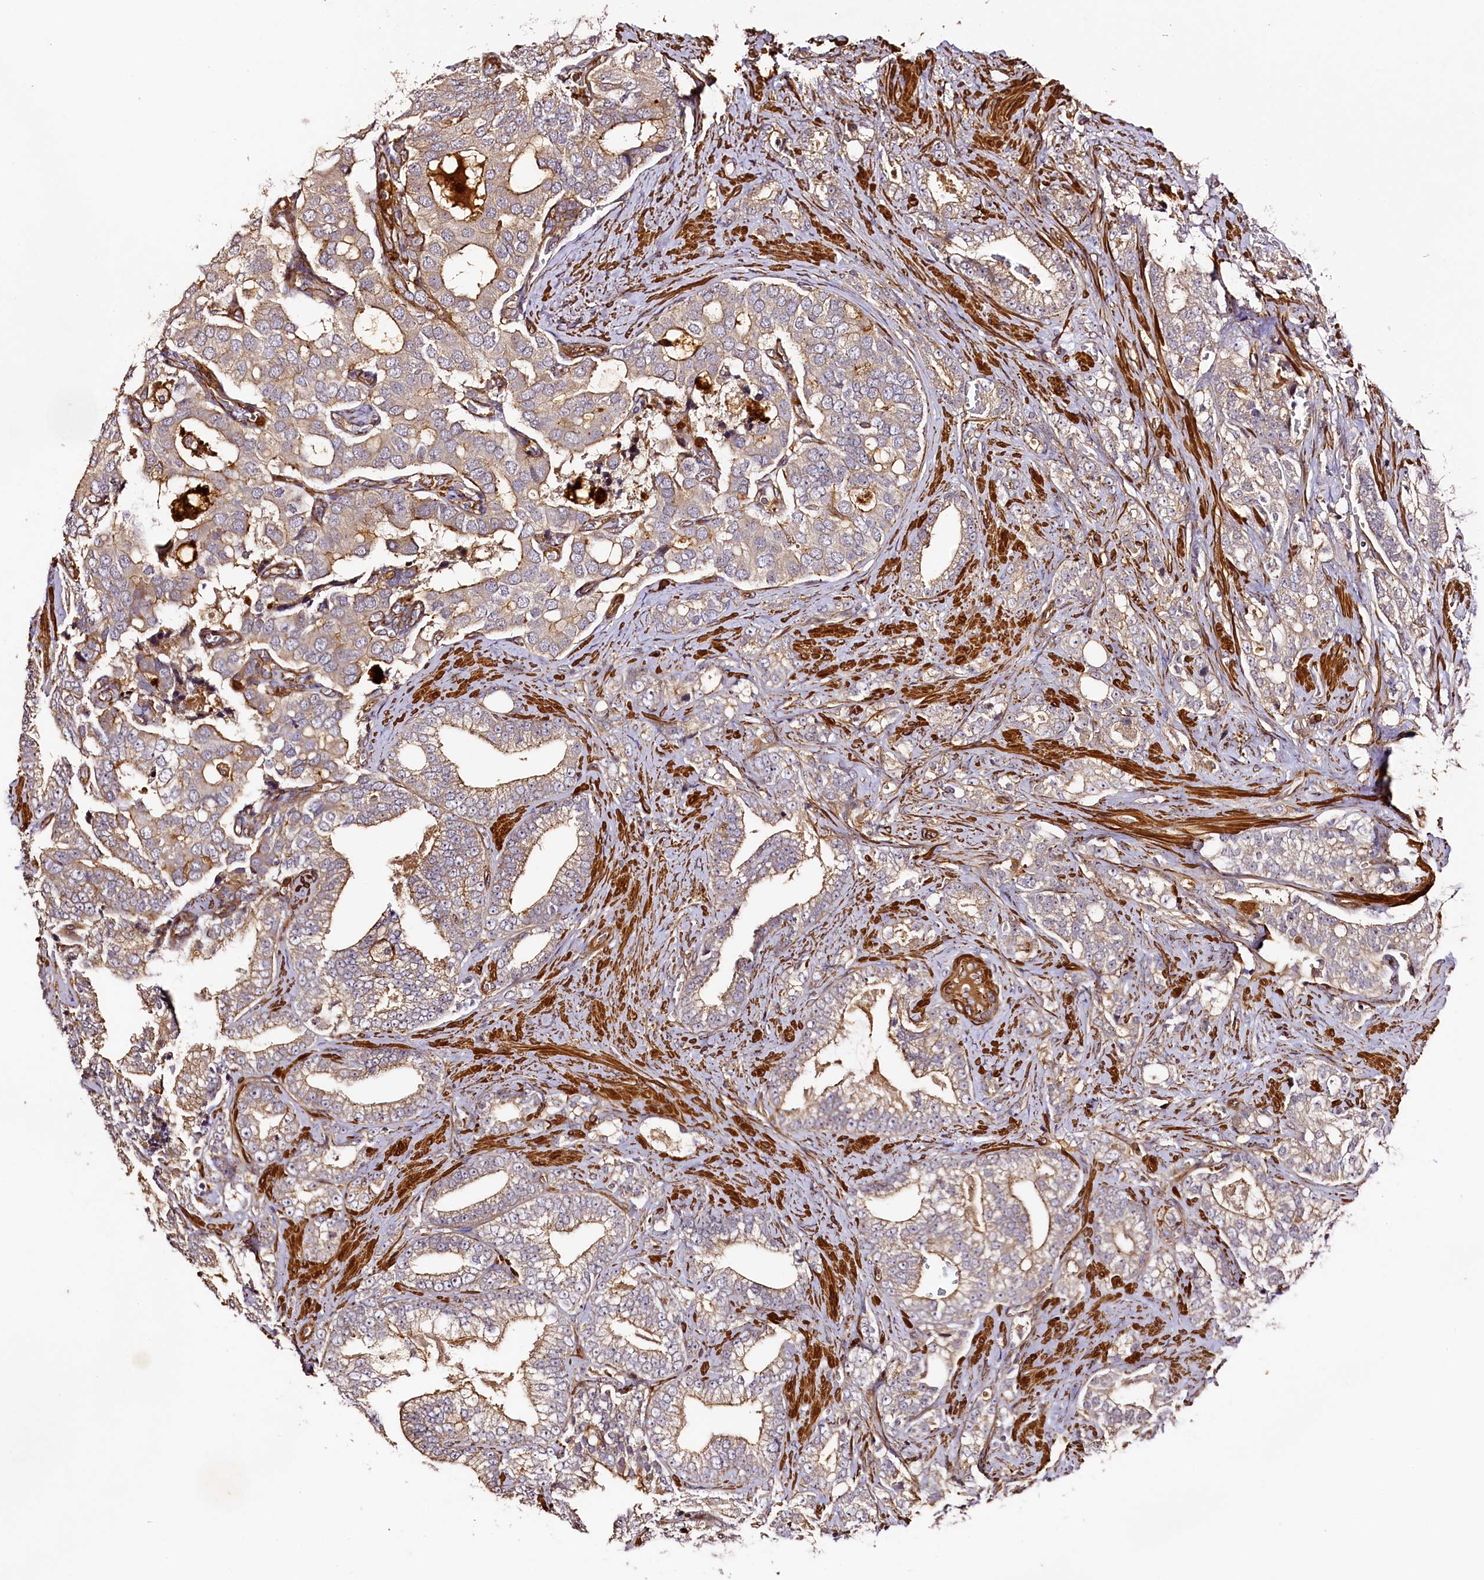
{"staining": {"intensity": "weak", "quantity": ">75%", "location": "cytoplasmic/membranous"}, "tissue": "prostate cancer", "cell_type": "Tumor cells", "image_type": "cancer", "snomed": [{"axis": "morphology", "description": "Adenocarcinoma, High grade"}, {"axis": "topography", "description": "Prostate and seminal vesicle, NOS"}], "caption": "DAB (3,3'-diaminobenzidine) immunohistochemical staining of prostate adenocarcinoma (high-grade) shows weak cytoplasmic/membranous protein expression in about >75% of tumor cells.", "gene": "RAPSN", "patient": {"sex": "male", "age": 67}}